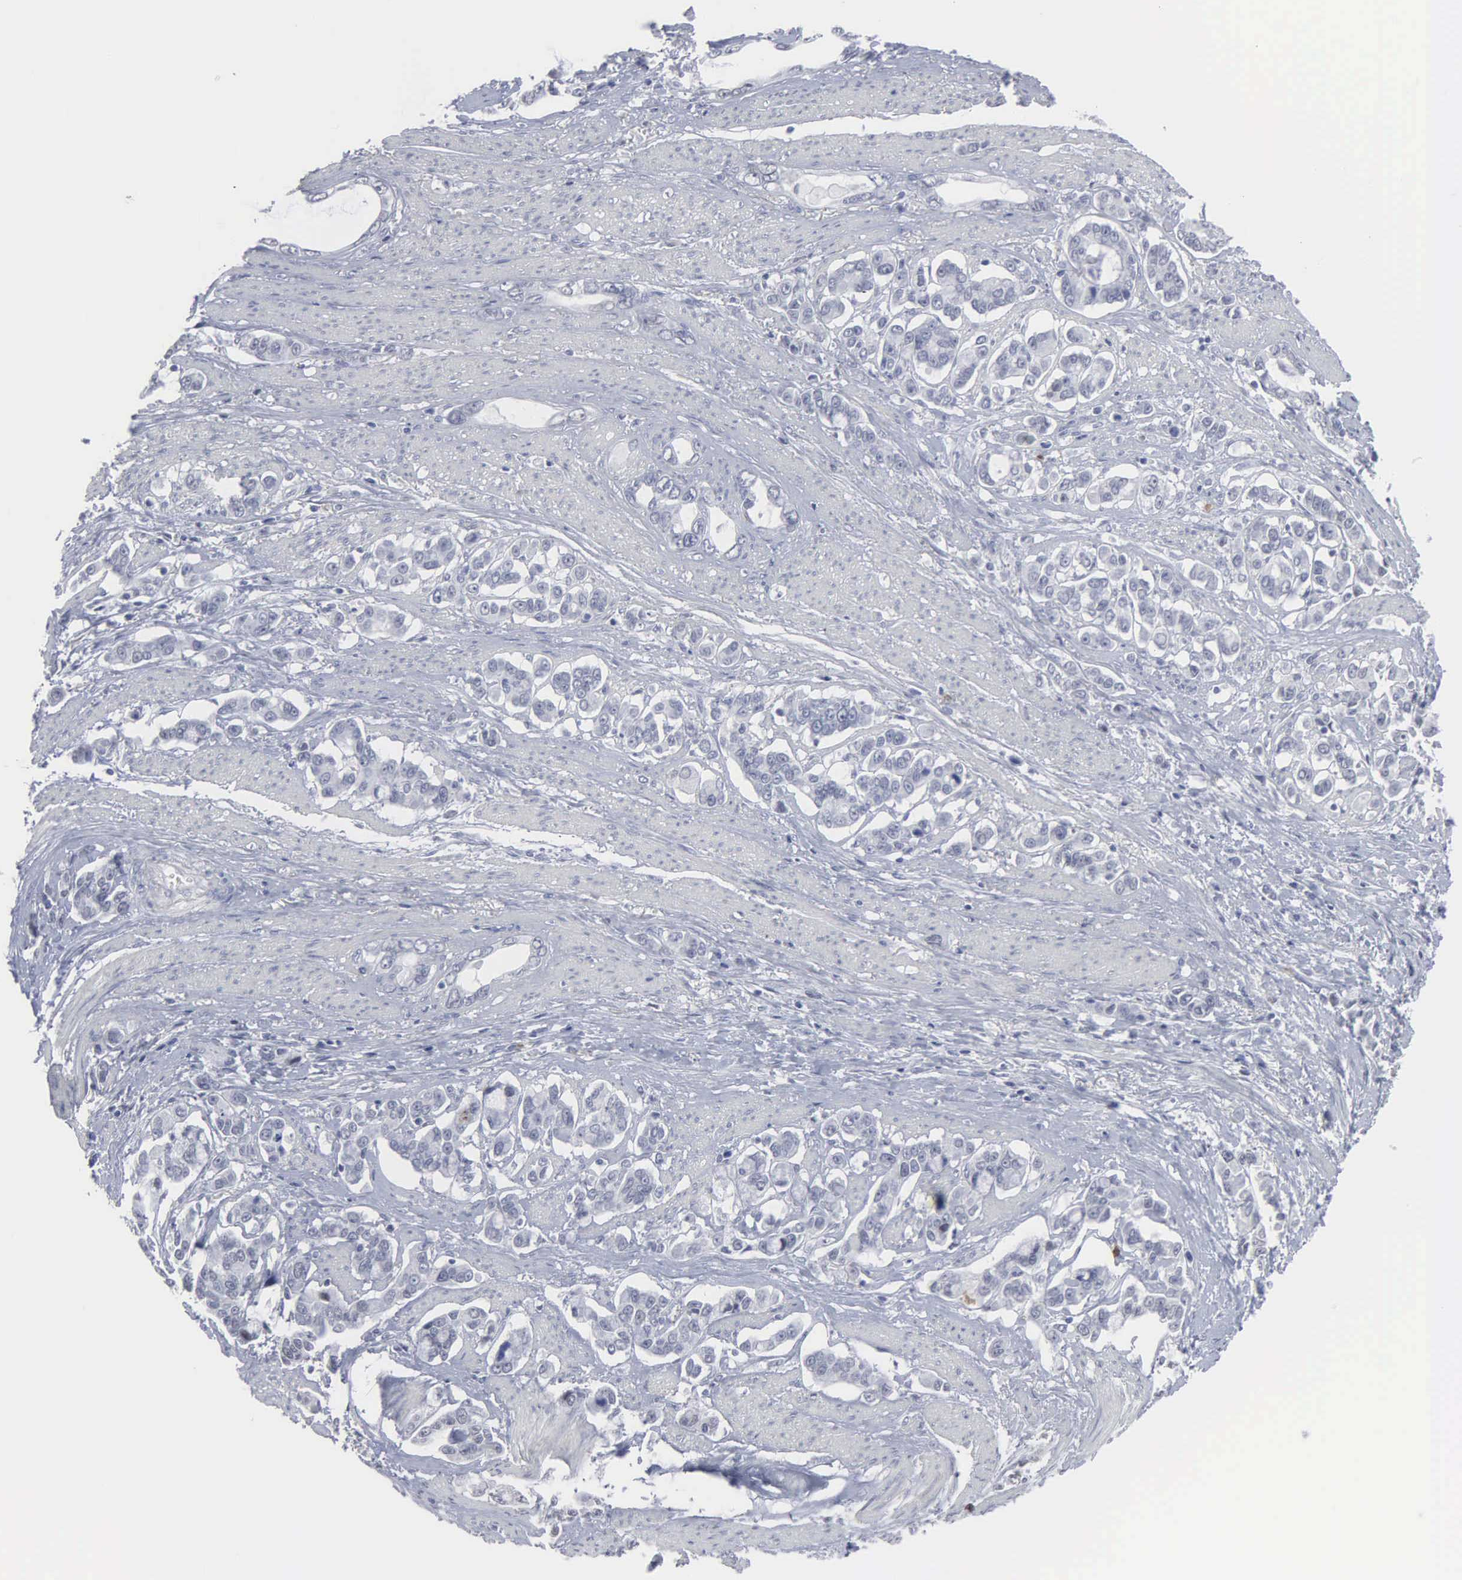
{"staining": {"intensity": "negative", "quantity": "none", "location": "none"}, "tissue": "stomach cancer", "cell_type": "Tumor cells", "image_type": "cancer", "snomed": [{"axis": "morphology", "description": "Adenocarcinoma, NOS"}, {"axis": "topography", "description": "Stomach"}], "caption": "This is an immunohistochemistry (IHC) micrograph of human stomach adenocarcinoma. There is no staining in tumor cells.", "gene": "SPIN3", "patient": {"sex": "male", "age": 78}}